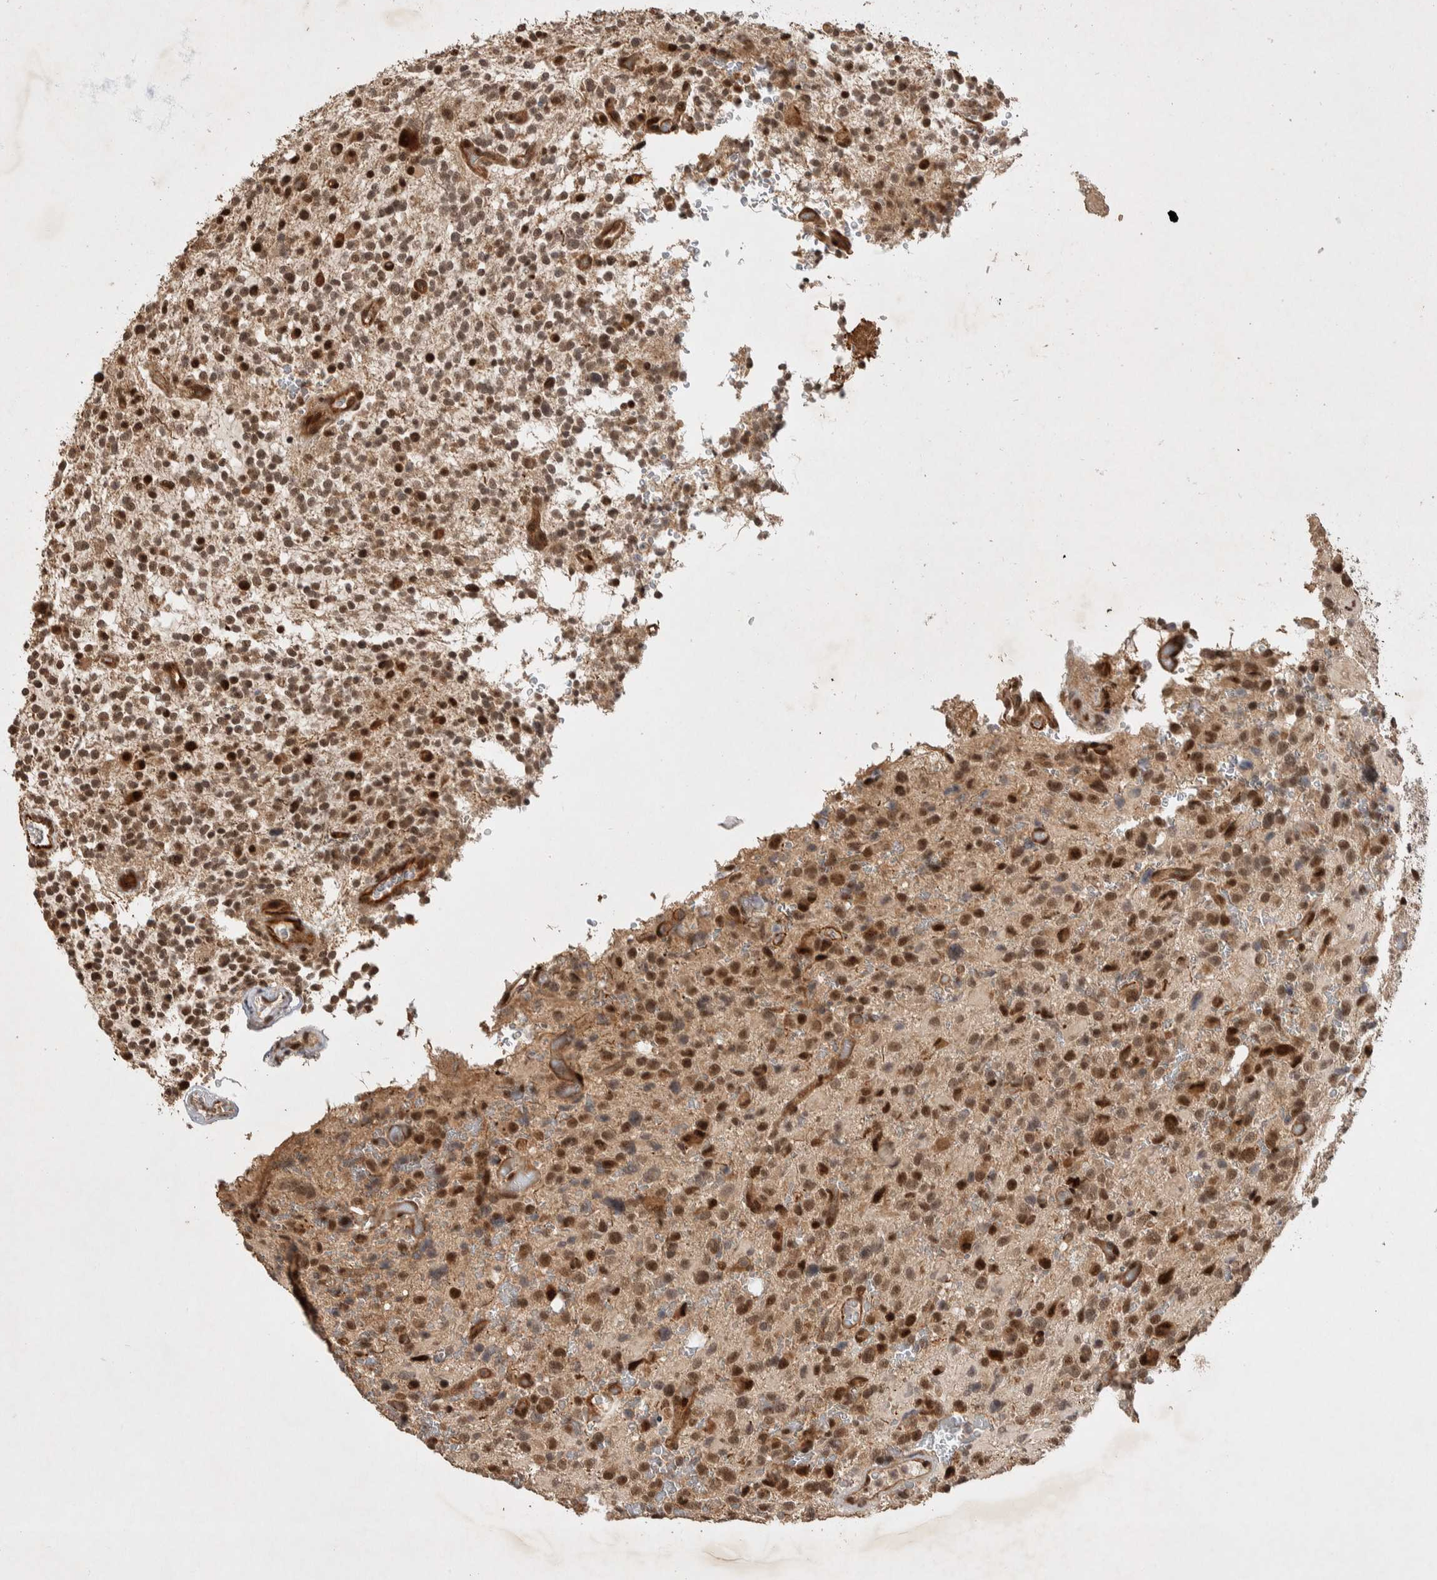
{"staining": {"intensity": "strong", "quantity": ">75%", "location": "nuclear"}, "tissue": "glioma", "cell_type": "Tumor cells", "image_type": "cancer", "snomed": [{"axis": "morphology", "description": "Glioma, malignant, High grade"}, {"axis": "topography", "description": "Brain"}], "caption": "A histopathology image of glioma stained for a protein shows strong nuclear brown staining in tumor cells. The staining was performed using DAB (3,3'-diaminobenzidine), with brown indicating positive protein expression. Nuclei are stained blue with hematoxylin.", "gene": "TOR1B", "patient": {"sex": "male", "age": 48}}